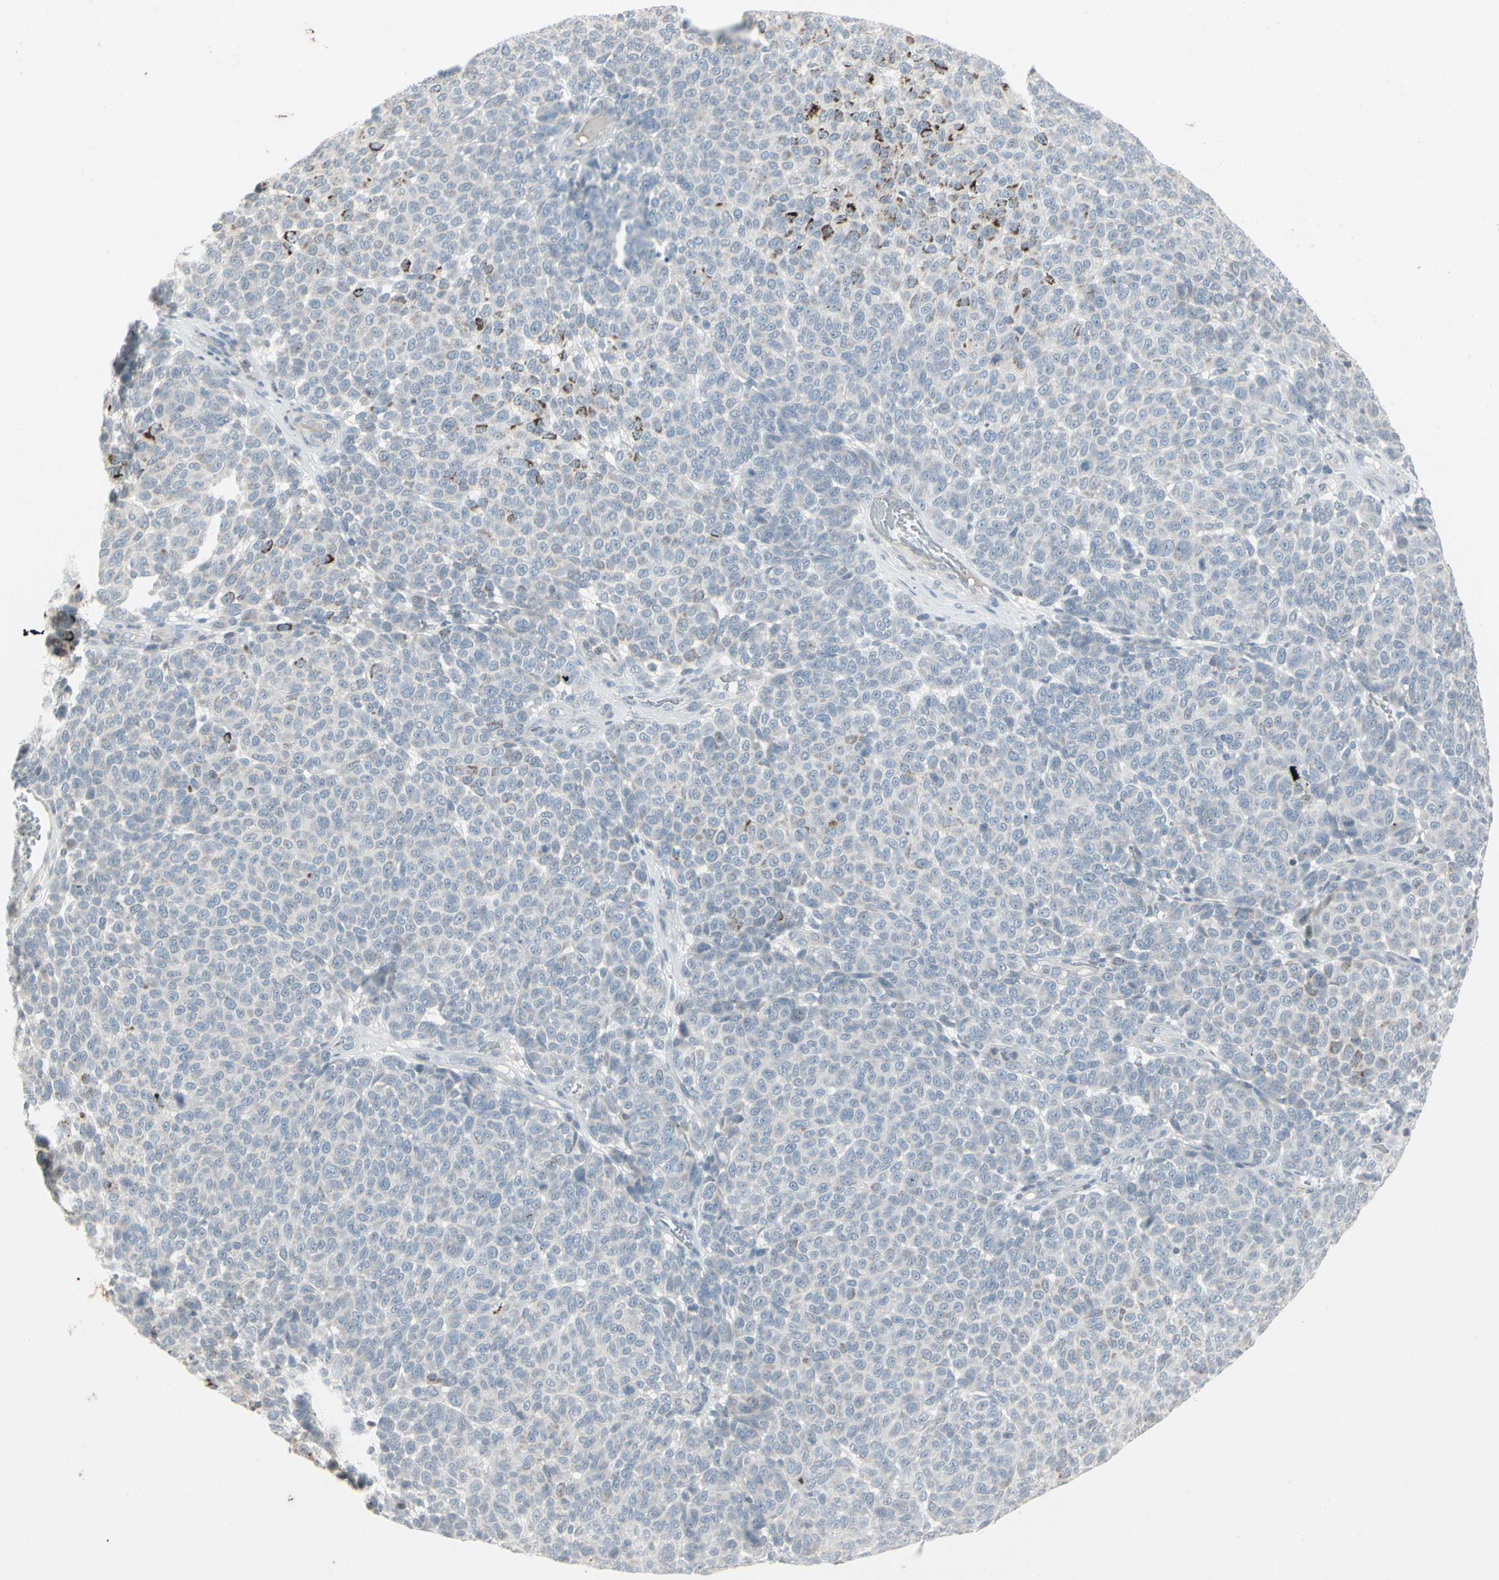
{"staining": {"intensity": "strong", "quantity": "<25%", "location": "cytoplasmic/membranous"}, "tissue": "melanoma", "cell_type": "Tumor cells", "image_type": "cancer", "snomed": [{"axis": "morphology", "description": "Malignant melanoma, NOS"}, {"axis": "topography", "description": "Skin"}], "caption": "A high-resolution histopathology image shows immunohistochemistry (IHC) staining of malignant melanoma, which shows strong cytoplasmic/membranous expression in approximately <25% of tumor cells.", "gene": "ARG2", "patient": {"sex": "male", "age": 59}}